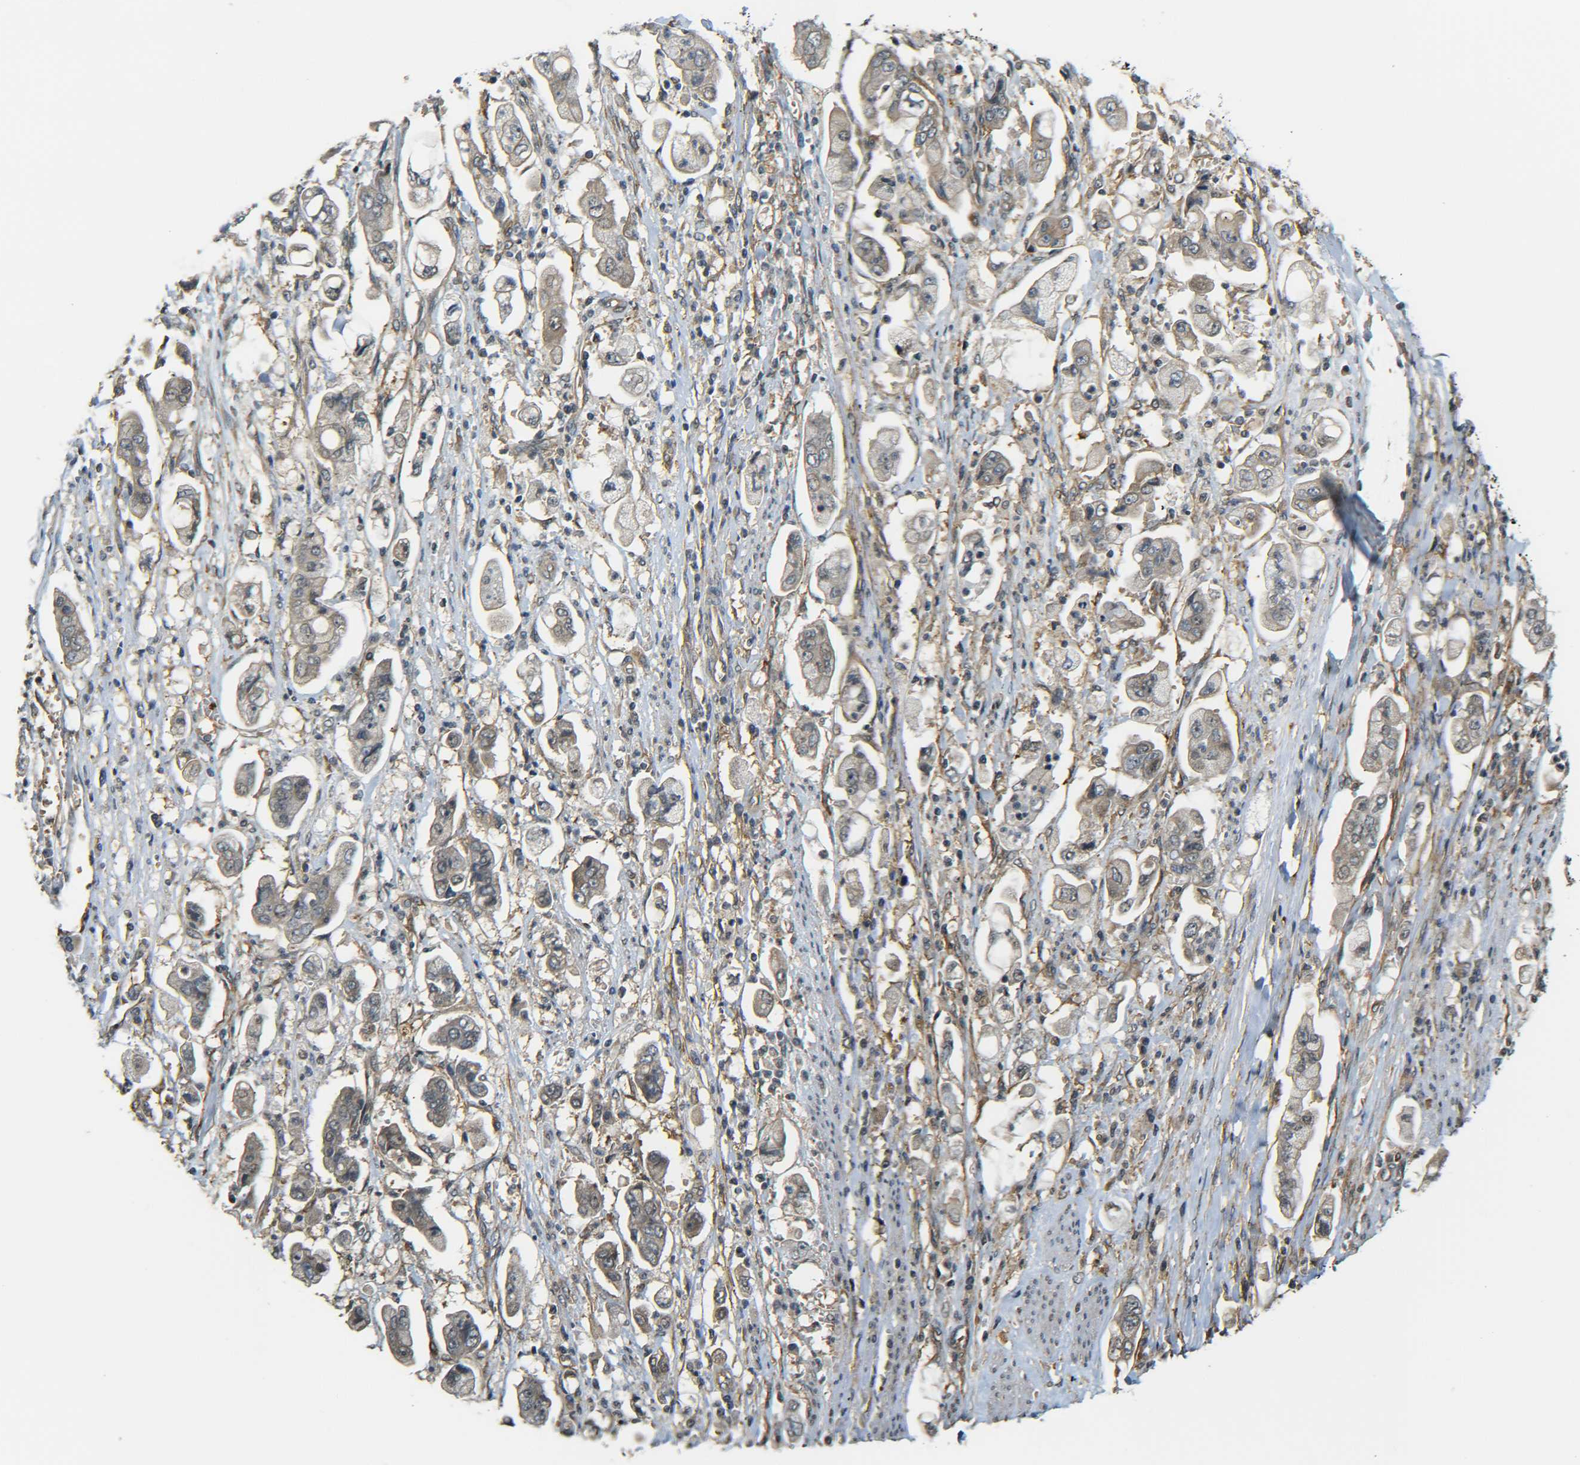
{"staining": {"intensity": "weak", "quantity": ">75%", "location": "cytoplasmic/membranous"}, "tissue": "stomach cancer", "cell_type": "Tumor cells", "image_type": "cancer", "snomed": [{"axis": "morphology", "description": "Adenocarcinoma, NOS"}, {"axis": "topography", "description": "Stomach"}], "caption": "Immunohistochemistry (DAB) staining of stomach adenocarcinoma displays weak cytoplasmic/membranous protein positivity in about >75% of tumor cells.", "gene": "DAB2", "patient": {"sex": "male", "age": 62}}